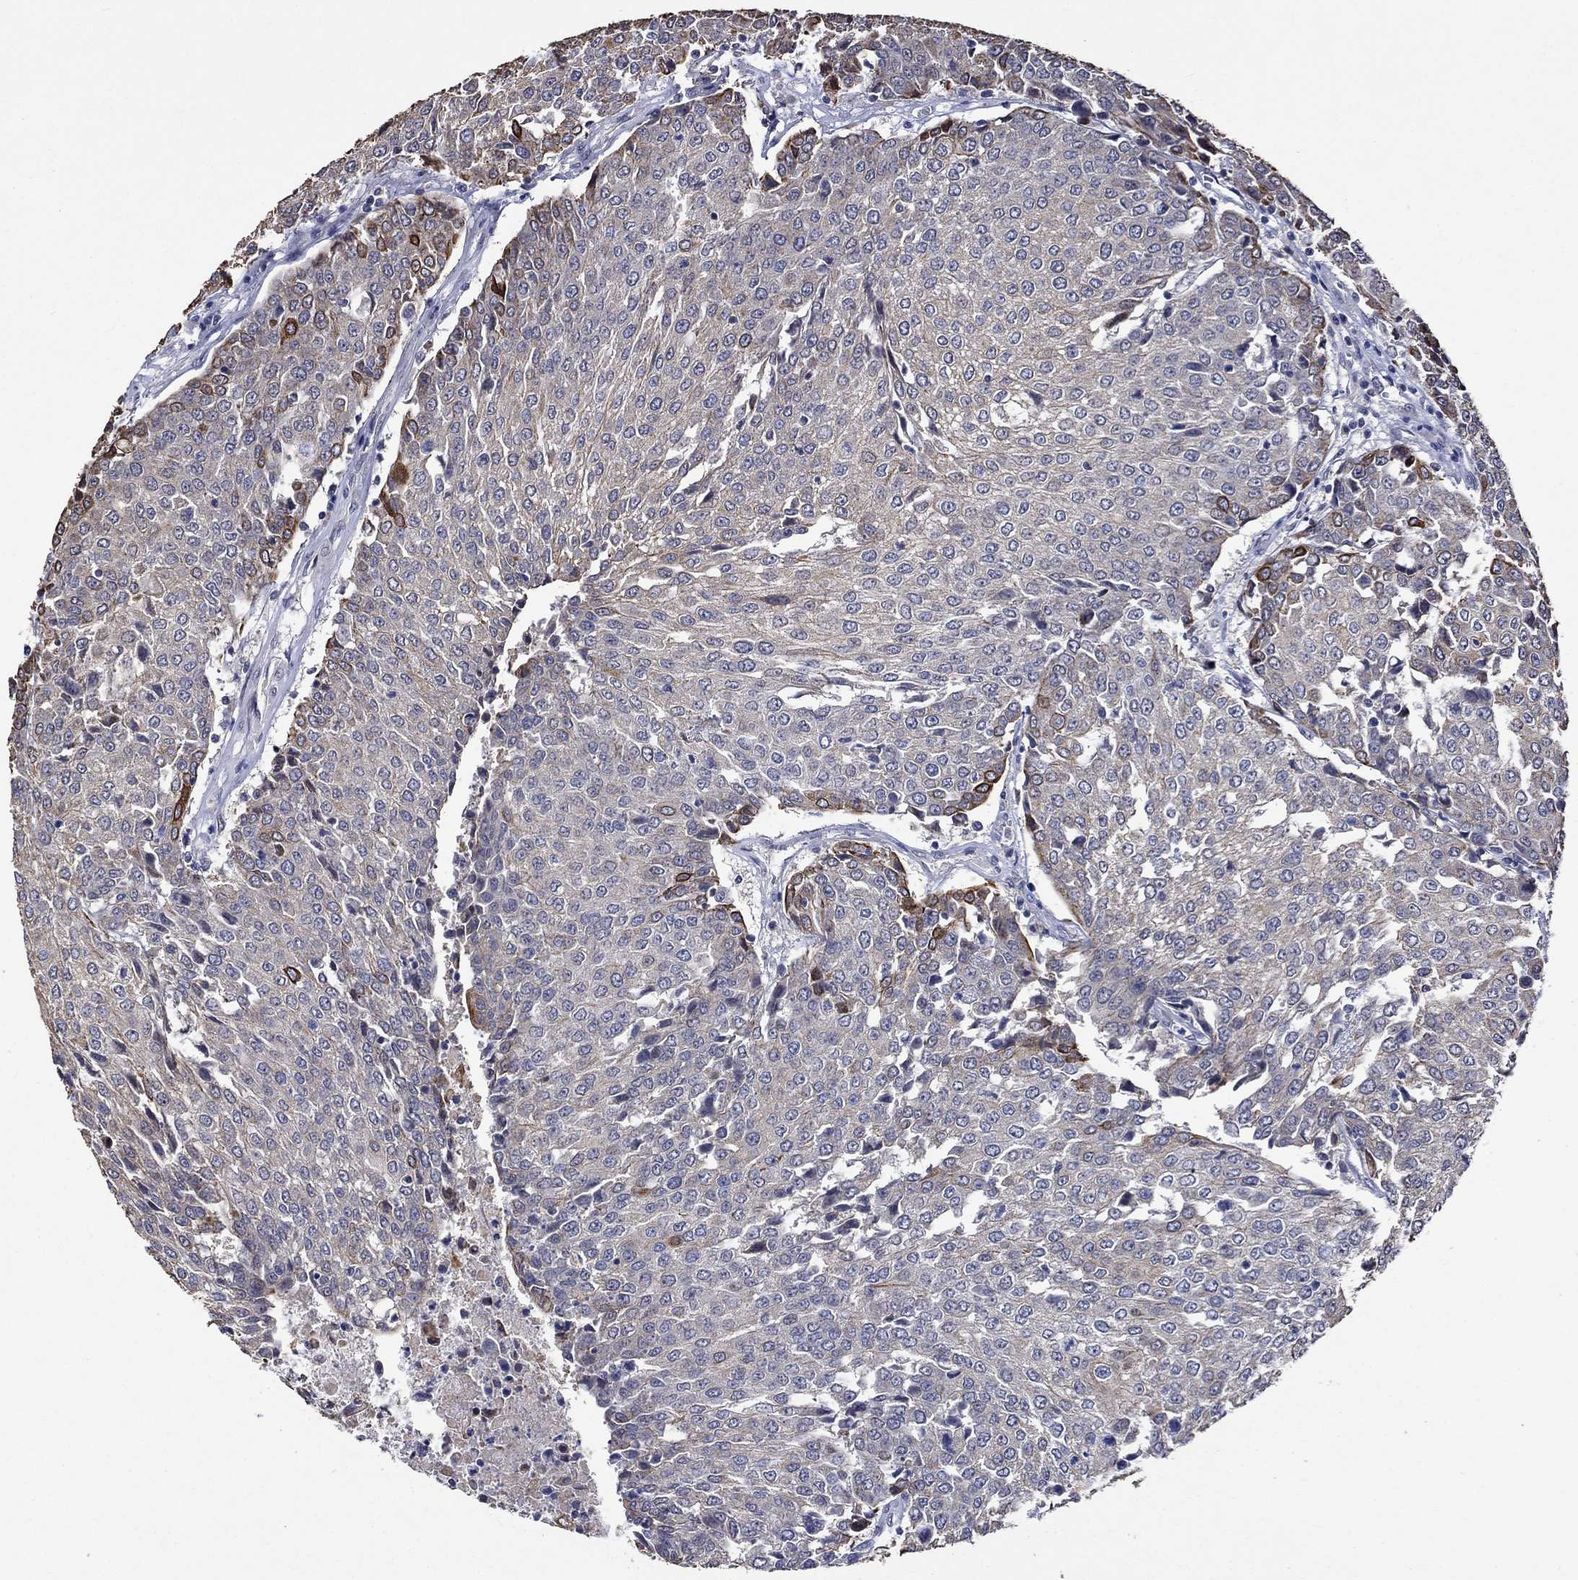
{"staining": {"intensity": "moderate", "quantity": "<25%", "location": "cytoplasmic/membranous"}, "tissue": "urothelial cancer", "cell_type": "Tumor cells", "image_type": "cancer", "snomed": [{"axis": "morphology", "description": "Urothelial carcinoma, High grade"}, {"axis": "topography", "description": "Urinary bladder"}], "caption": "Immunohistochemical staining of urothelial cancer demonstrates low levels of moderate cytoplasmic/membranous expression in approximately <25% of tumor cells.", "gene": "DDX3Y", "patient": {"sex": "female", "age": 85}}